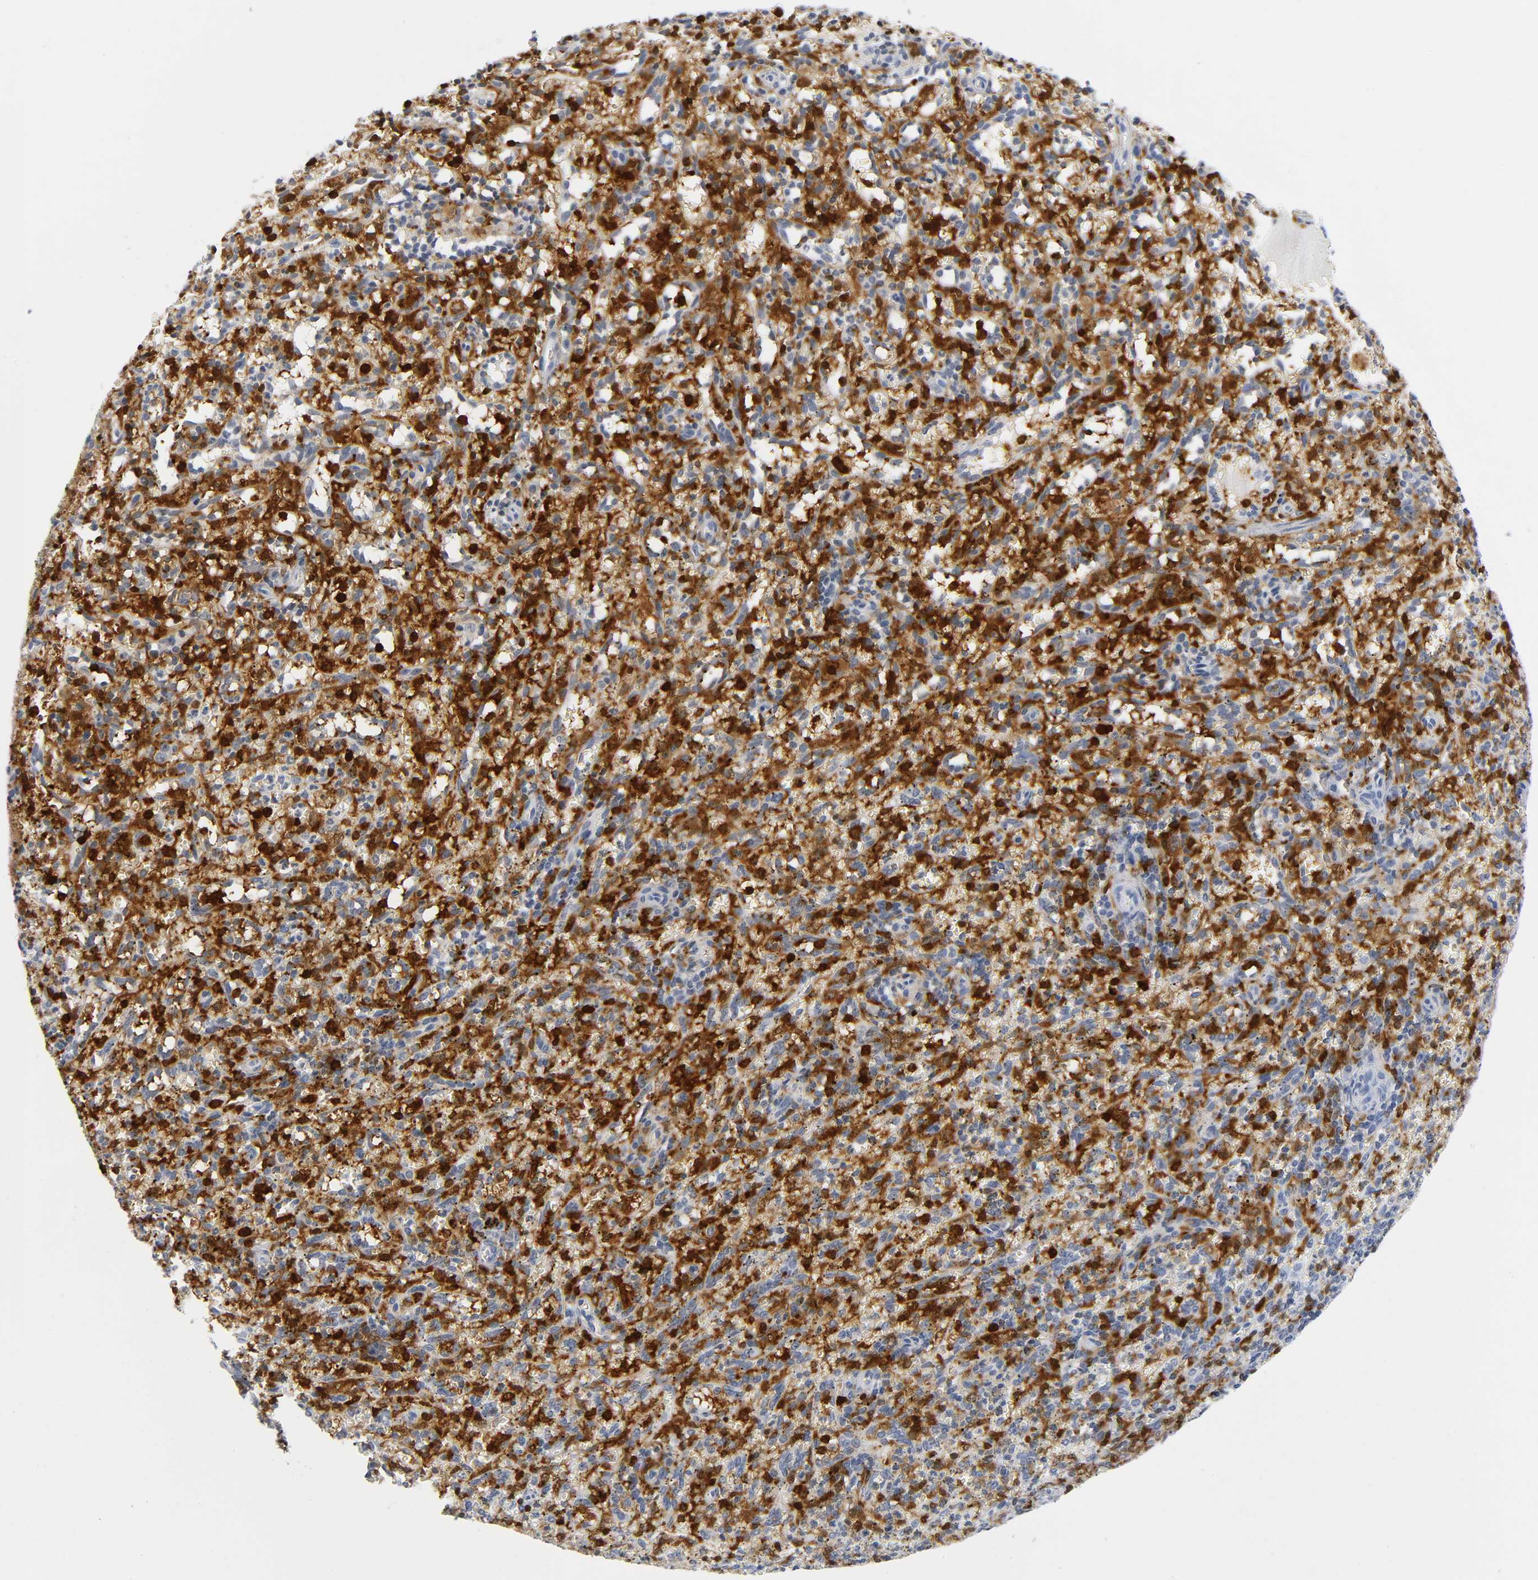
{"staining": {"intensity": "strong", "quantity": "25%-75%", "location": "cytoplasmic/membranous,nuclear"}, "tissue": "spleen", "cell_type": "Cells in red pulp", "image_type": "normal", "snomed": [{"axis": "morphology", "description": "Normal tissue, NOS"}, {"axis": "topography", "description": "Spleen"}], "caption": "Spleen stained with a protein marker shows strong staining in cells in red pulp.", "gene": "DOK2", "patient": {"sex": "female", "age": 10}}